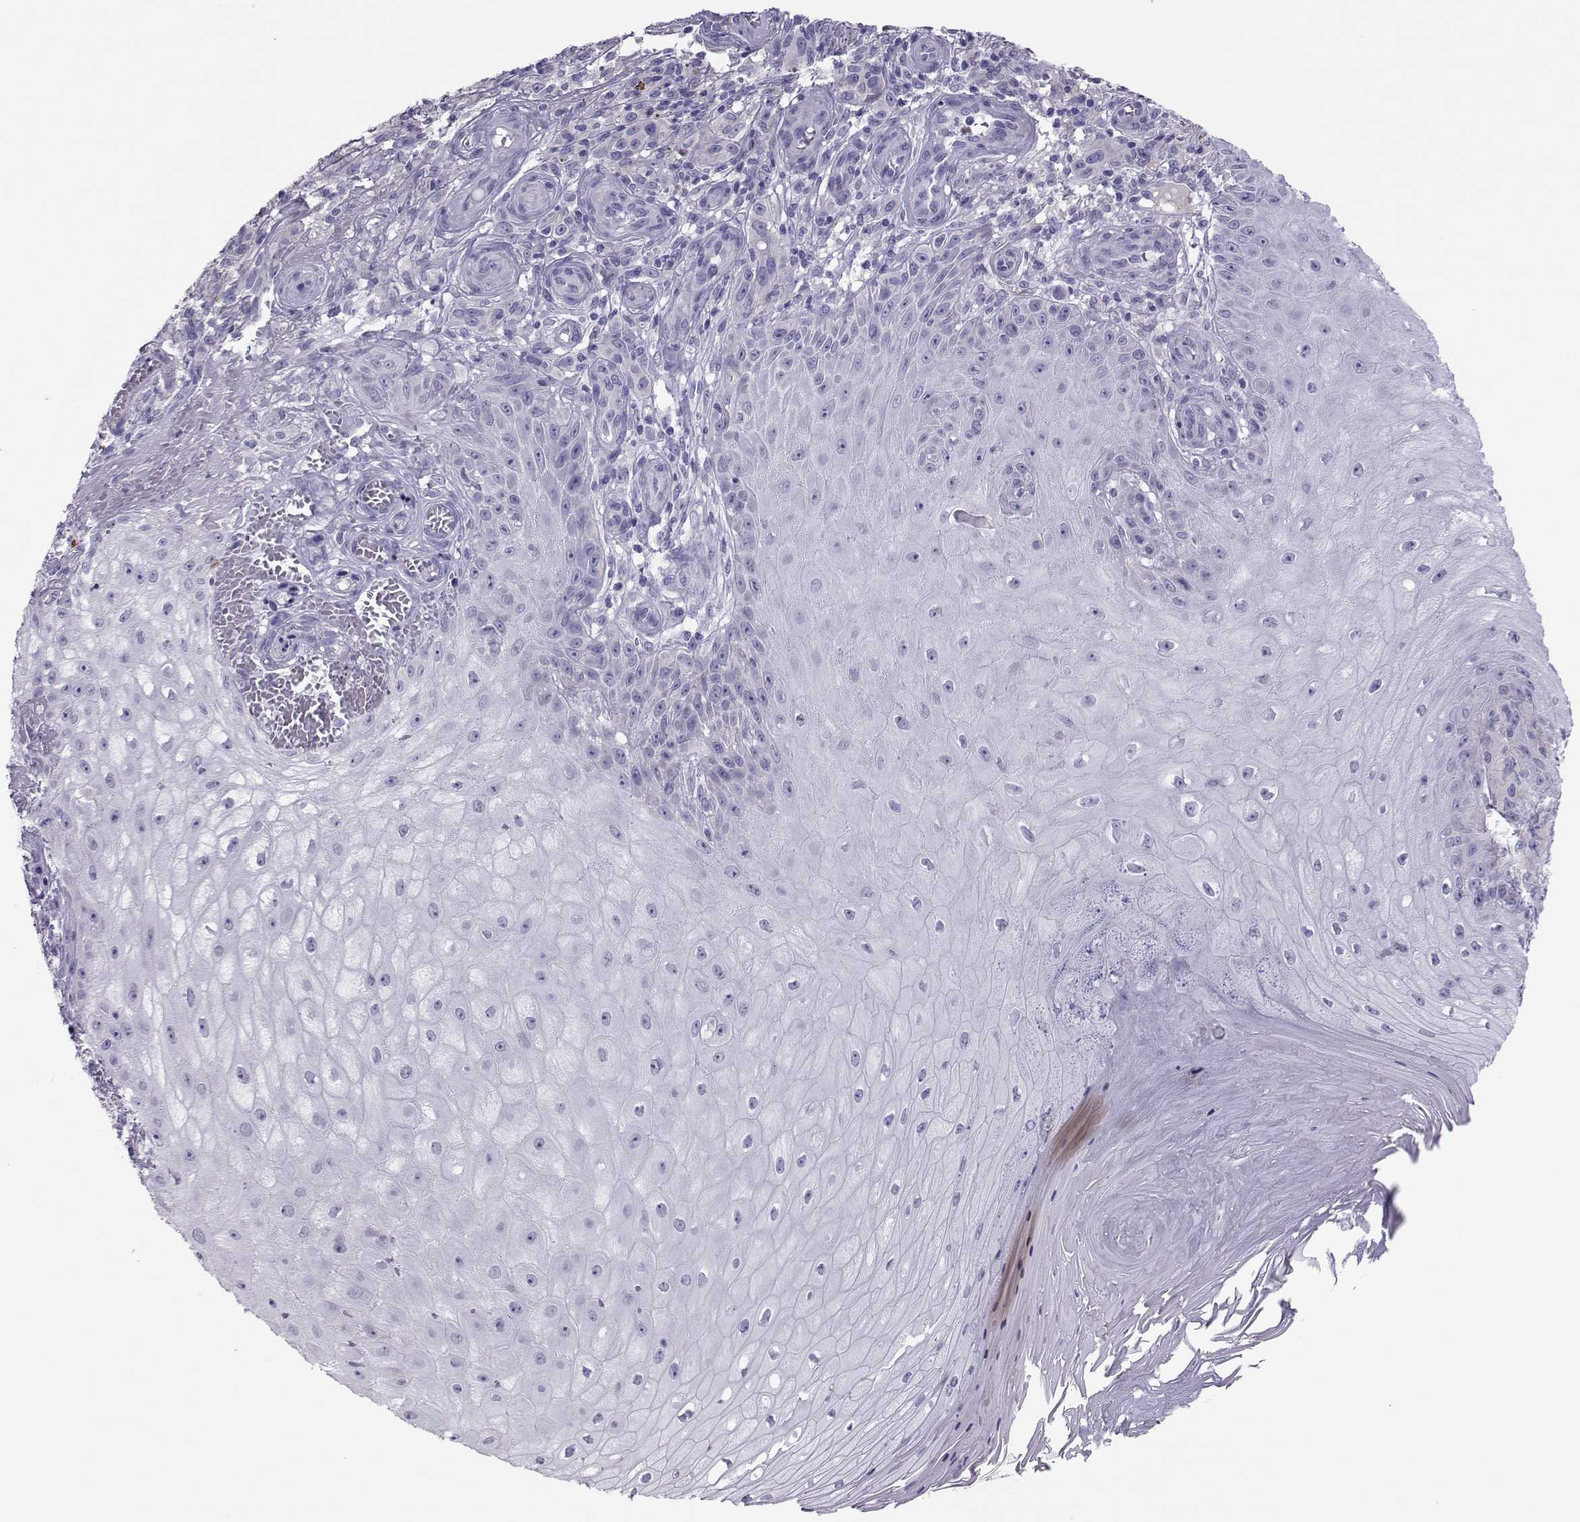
{"staining": {"intensity": "negative", "quantity": "none", "location": "none"}, "tissue": "melanoma", "cell_type": "Tumor cells", "image_type": "cancer", "snomed": [{"axis": "morphology", "description": "Malignant melanoma, NOS"}, {"axis": "topography", "description": "Skin"}], "caption": "There is no significant positivity in tumor cells of melanoma.", "gene": "TRPM7", "patient": {"sex": "female", "age": 53}}